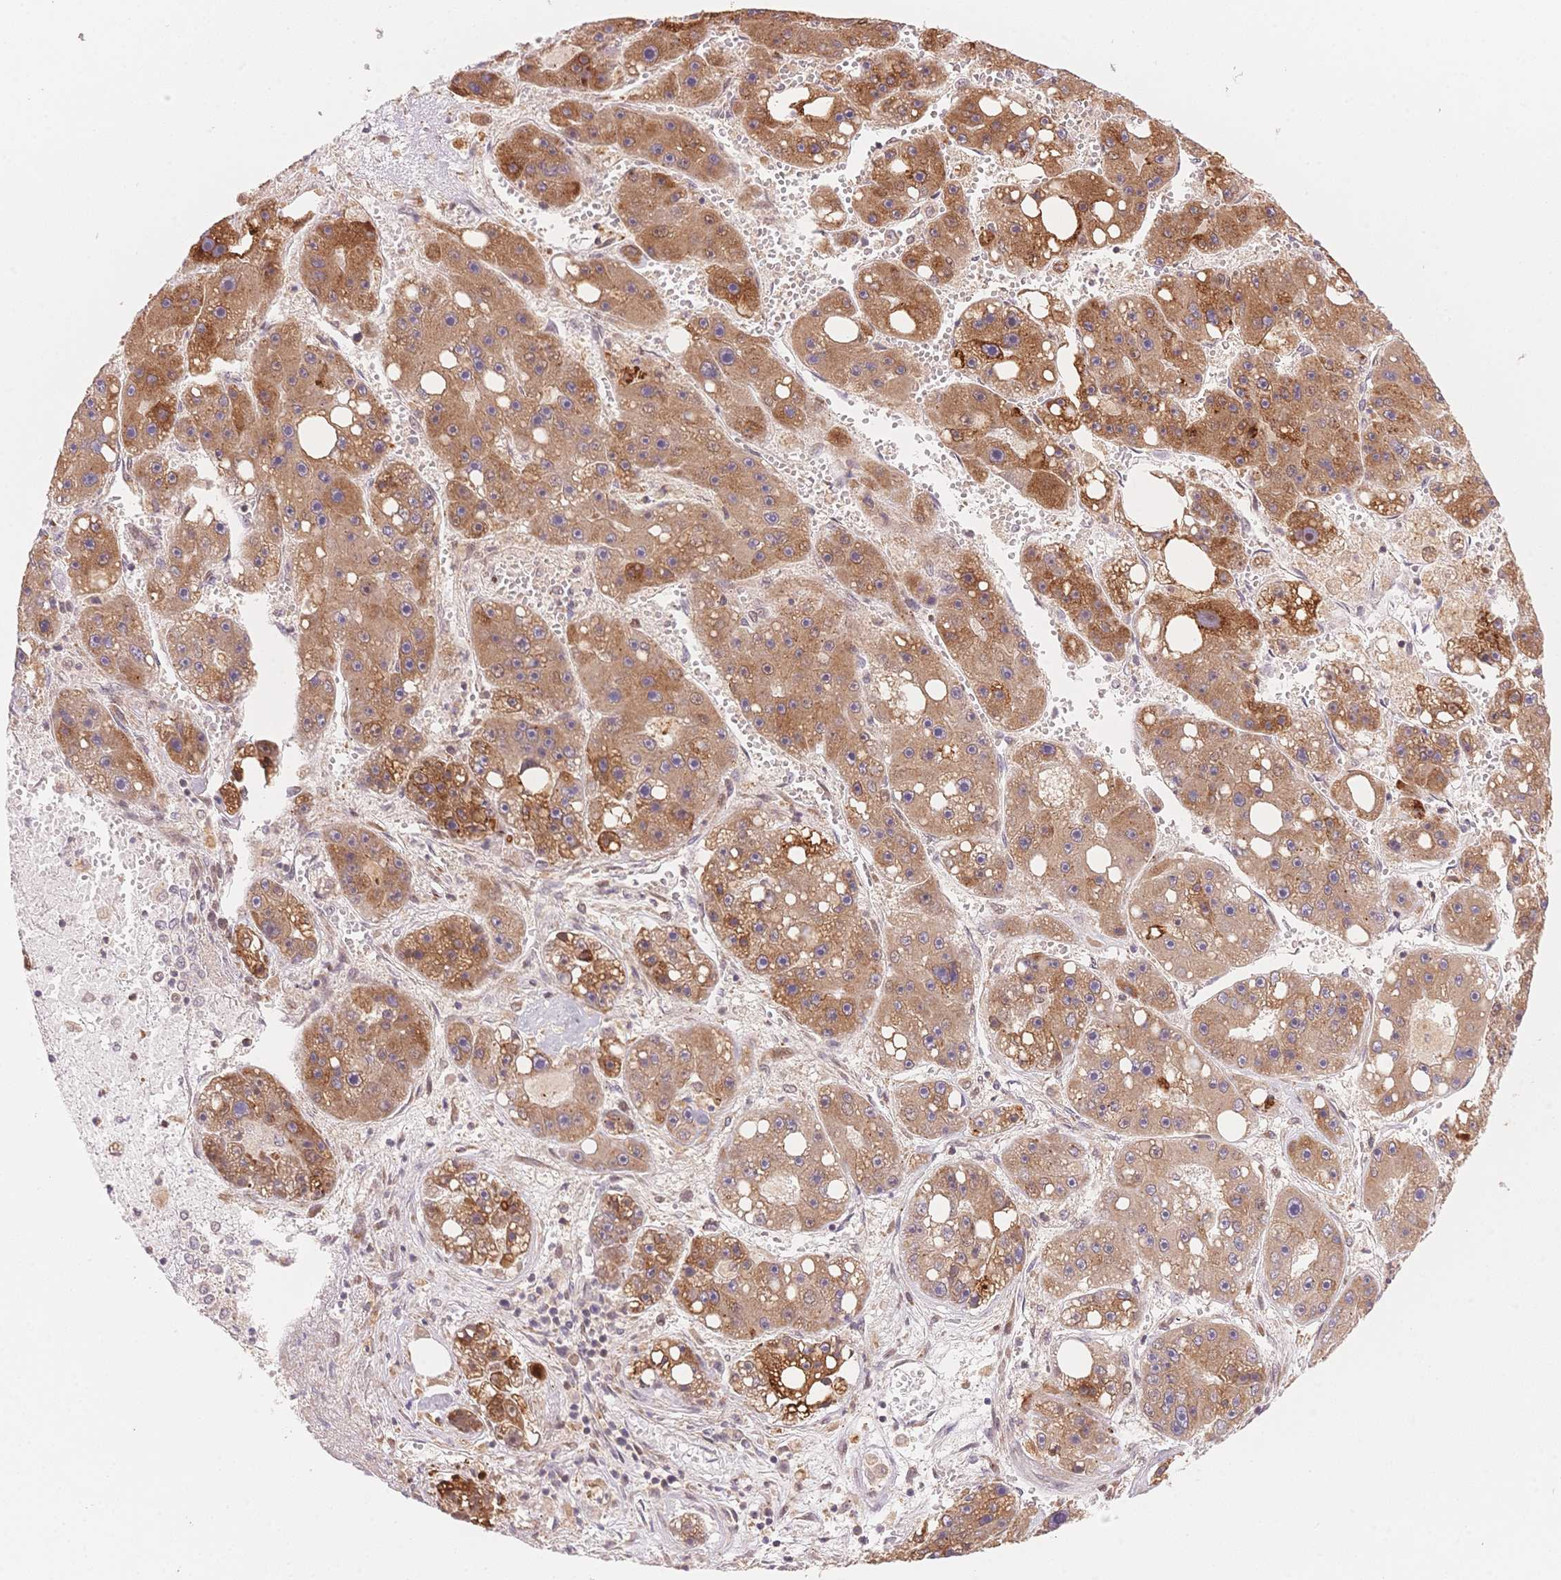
{"staining": {"intensity": "moderate", "quantity": ">75%", "location": "cytoplasmic/membranous"}, "tissue": "liver cancer", "cell_type": "Tumor cells", "image_type": "cancer", "snomed": [{"axis": "morphology", "description": "Carcinoma, Hepatocellular, NOS"}, {"axis": "topography", "description": "Liver"}], "caption": "A medium amount of moderate cytoplasmic/membranous expression is seen in about >75% of tumor cells in liver hepatocellular carcinoma tissue.", "gene": "STK39", "patient": {"sex": "female", "age": 61}}